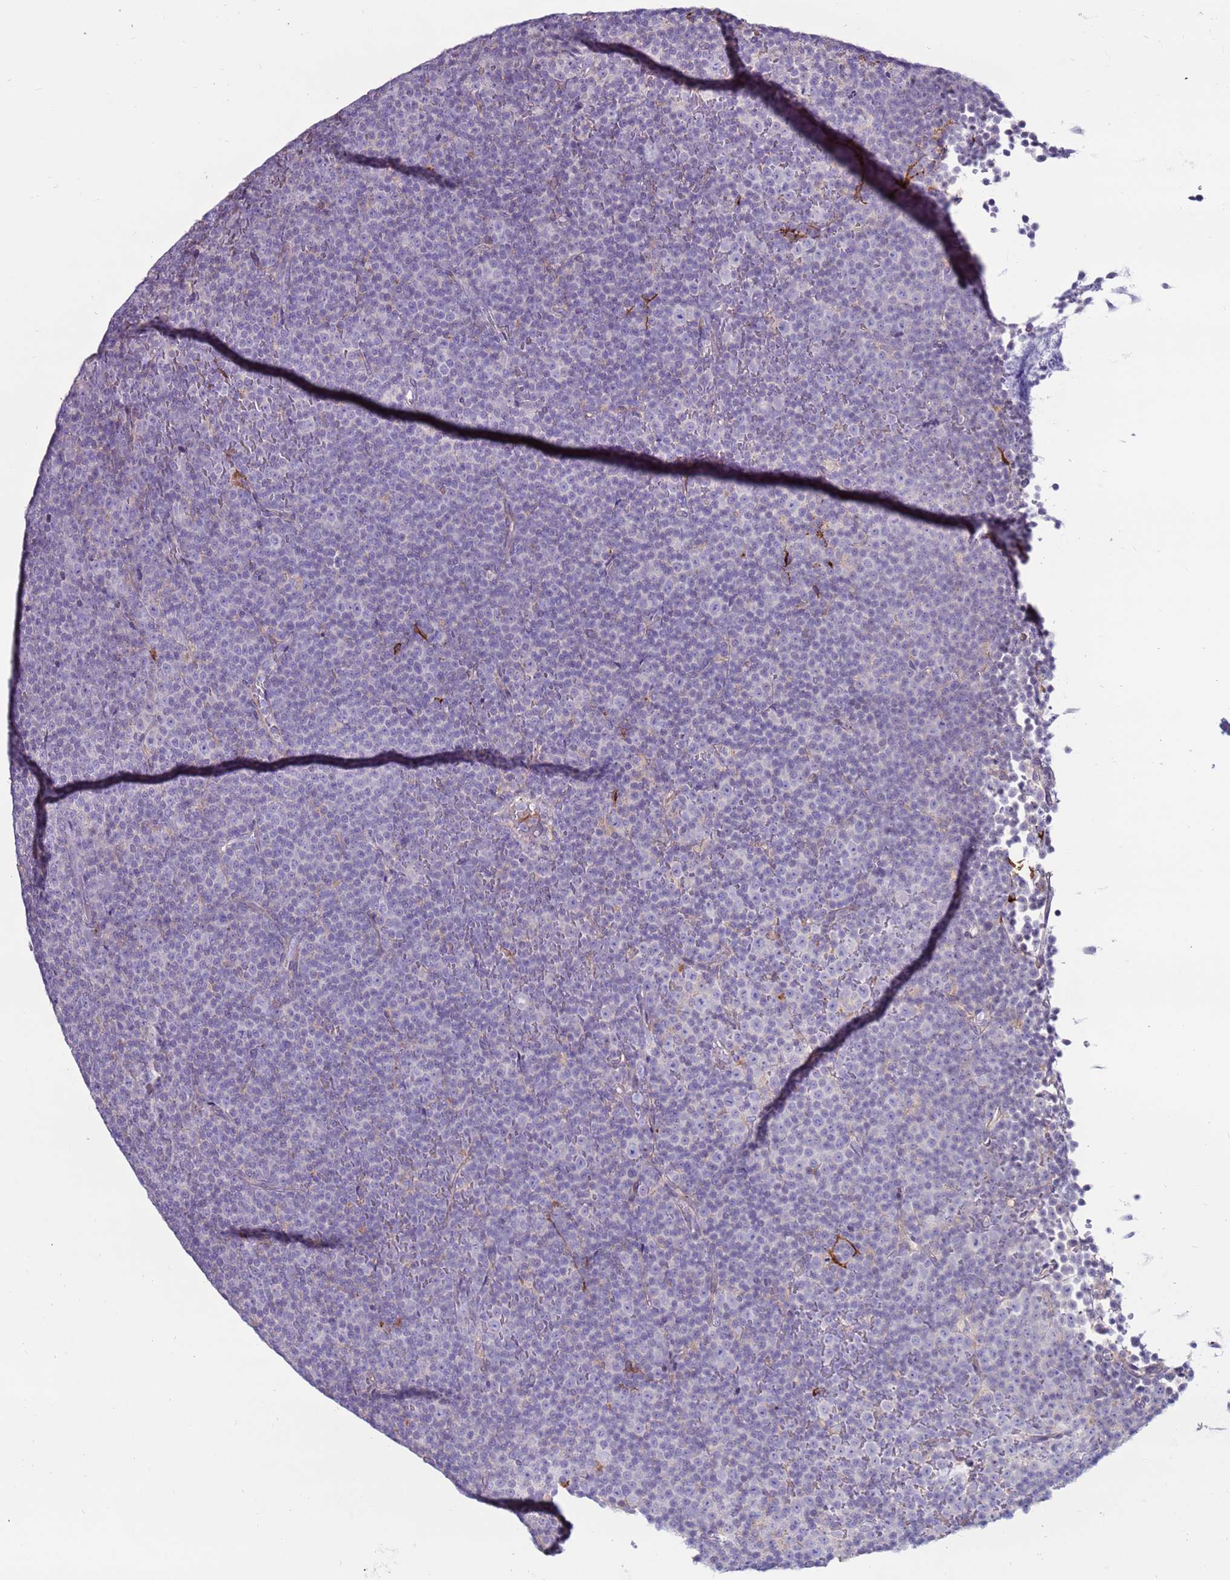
{"staining": {"intensity": "negative", "quantity": "none", "location": "none"}, "tissue": "lymphoma", "cell_type": "Tumor cells", "image_type": "cancer", "snomed": [{"axis": "morphology", "description": "Malignant lymphoma, non-Hodgkin's type, Low grade"}, {"axis": "topography", "description": "Lymph node"}], "caption": "Tumor cells are negative for brown protein staining in lymphoma.", "gene": "CLEC4M", "patient": {"sex": "female", "age": 67}}